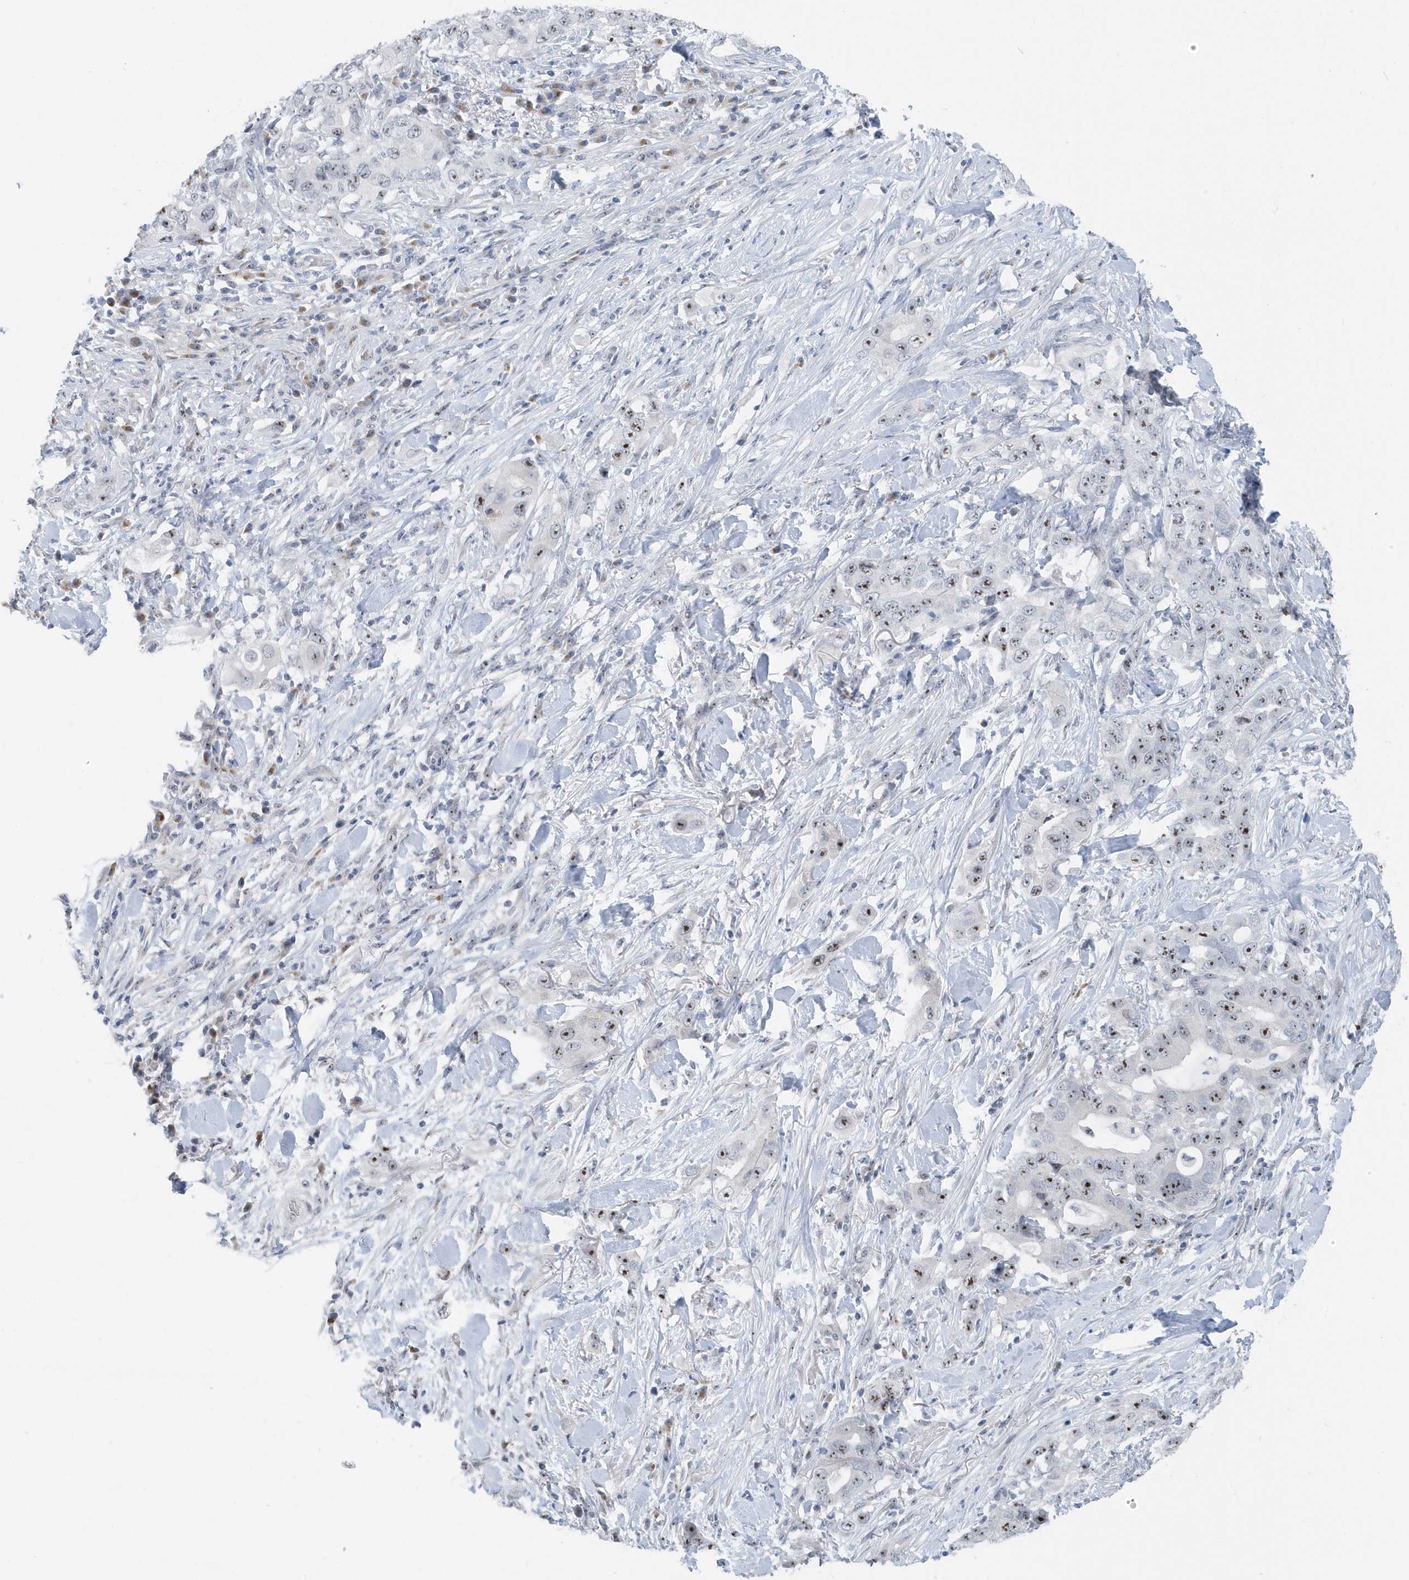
{"staining": {"intensity": "moderate", "quantity": "<25%", "location": "nuclear"}, "tissue": "lung cancer", "cell_type": "Tumor cells", "image_type": "cancer", "snomed": [{"axis": "morphology", "description": "Adenocarcinoma, NOS"}, {"axis": "topography", "description": "Lung"}], "caption": "Protein staining by IHC displays moderate nuclear expression in approximately <25% of tumor cells in lung cancer.", "gene": "RPF2", "patient": {"sex": "female", "age": 51}}